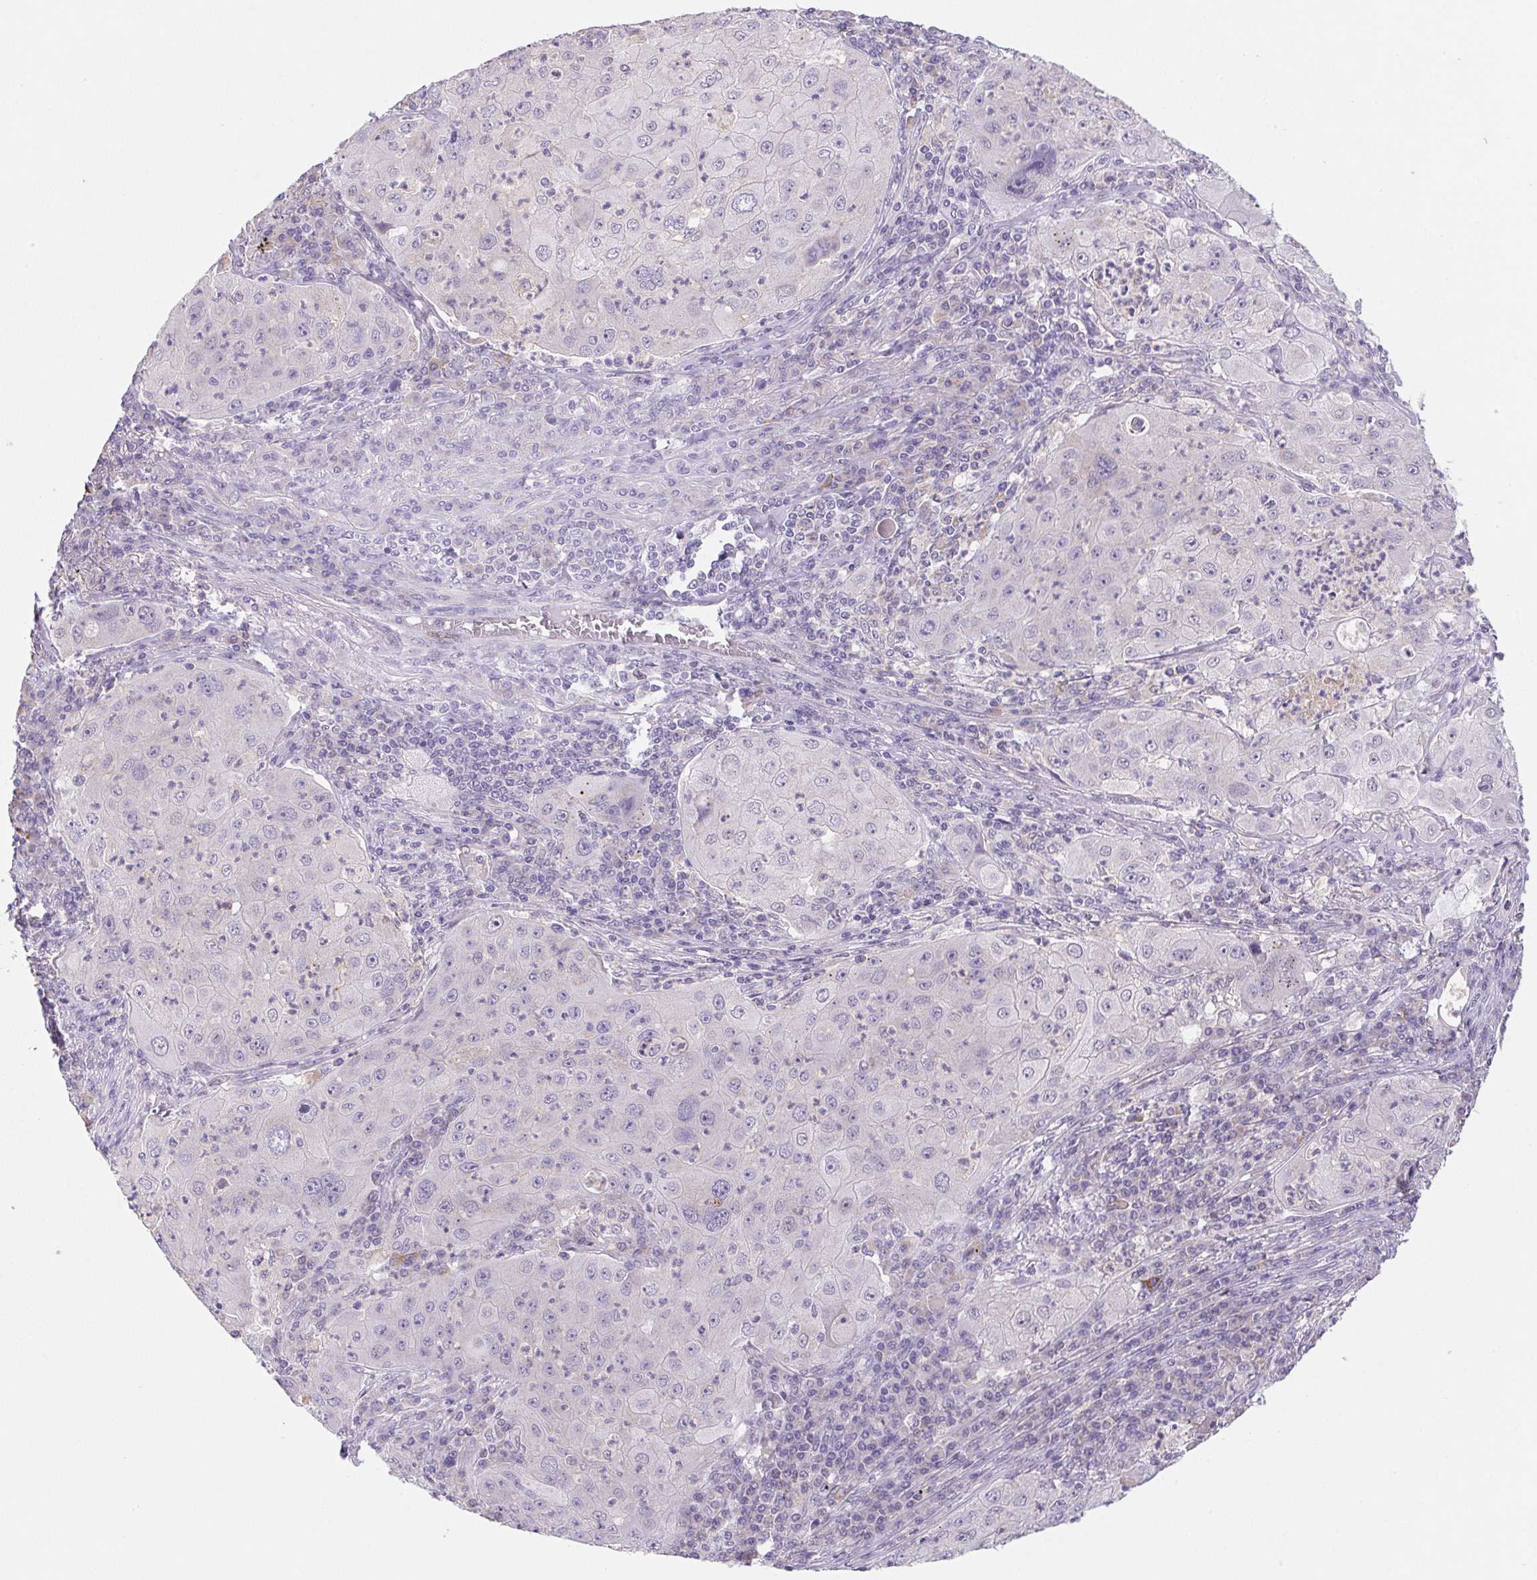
{"staining": {"intensity": "negative", "quantity": "none", "location": "none"}, "tissue": "lung cancer", "cell_type": "Tumor cells", "image_type": "cancer", "snomed": [{"axis": "morphology", "description": "Squamous cell carcinoma, NOS"}, {"axis": "topography", "description": "Lung"}], "caption": "IHC micrograph of neoplastic tissue: human squamous cell carcinoma (lung) stained with DAB reveals no significant protein expression in tumor cells. (IHC, brightfield microscopy, high magnification).", "gene": "DPPA5", "patient": {"sex": "female", "age": 59}}